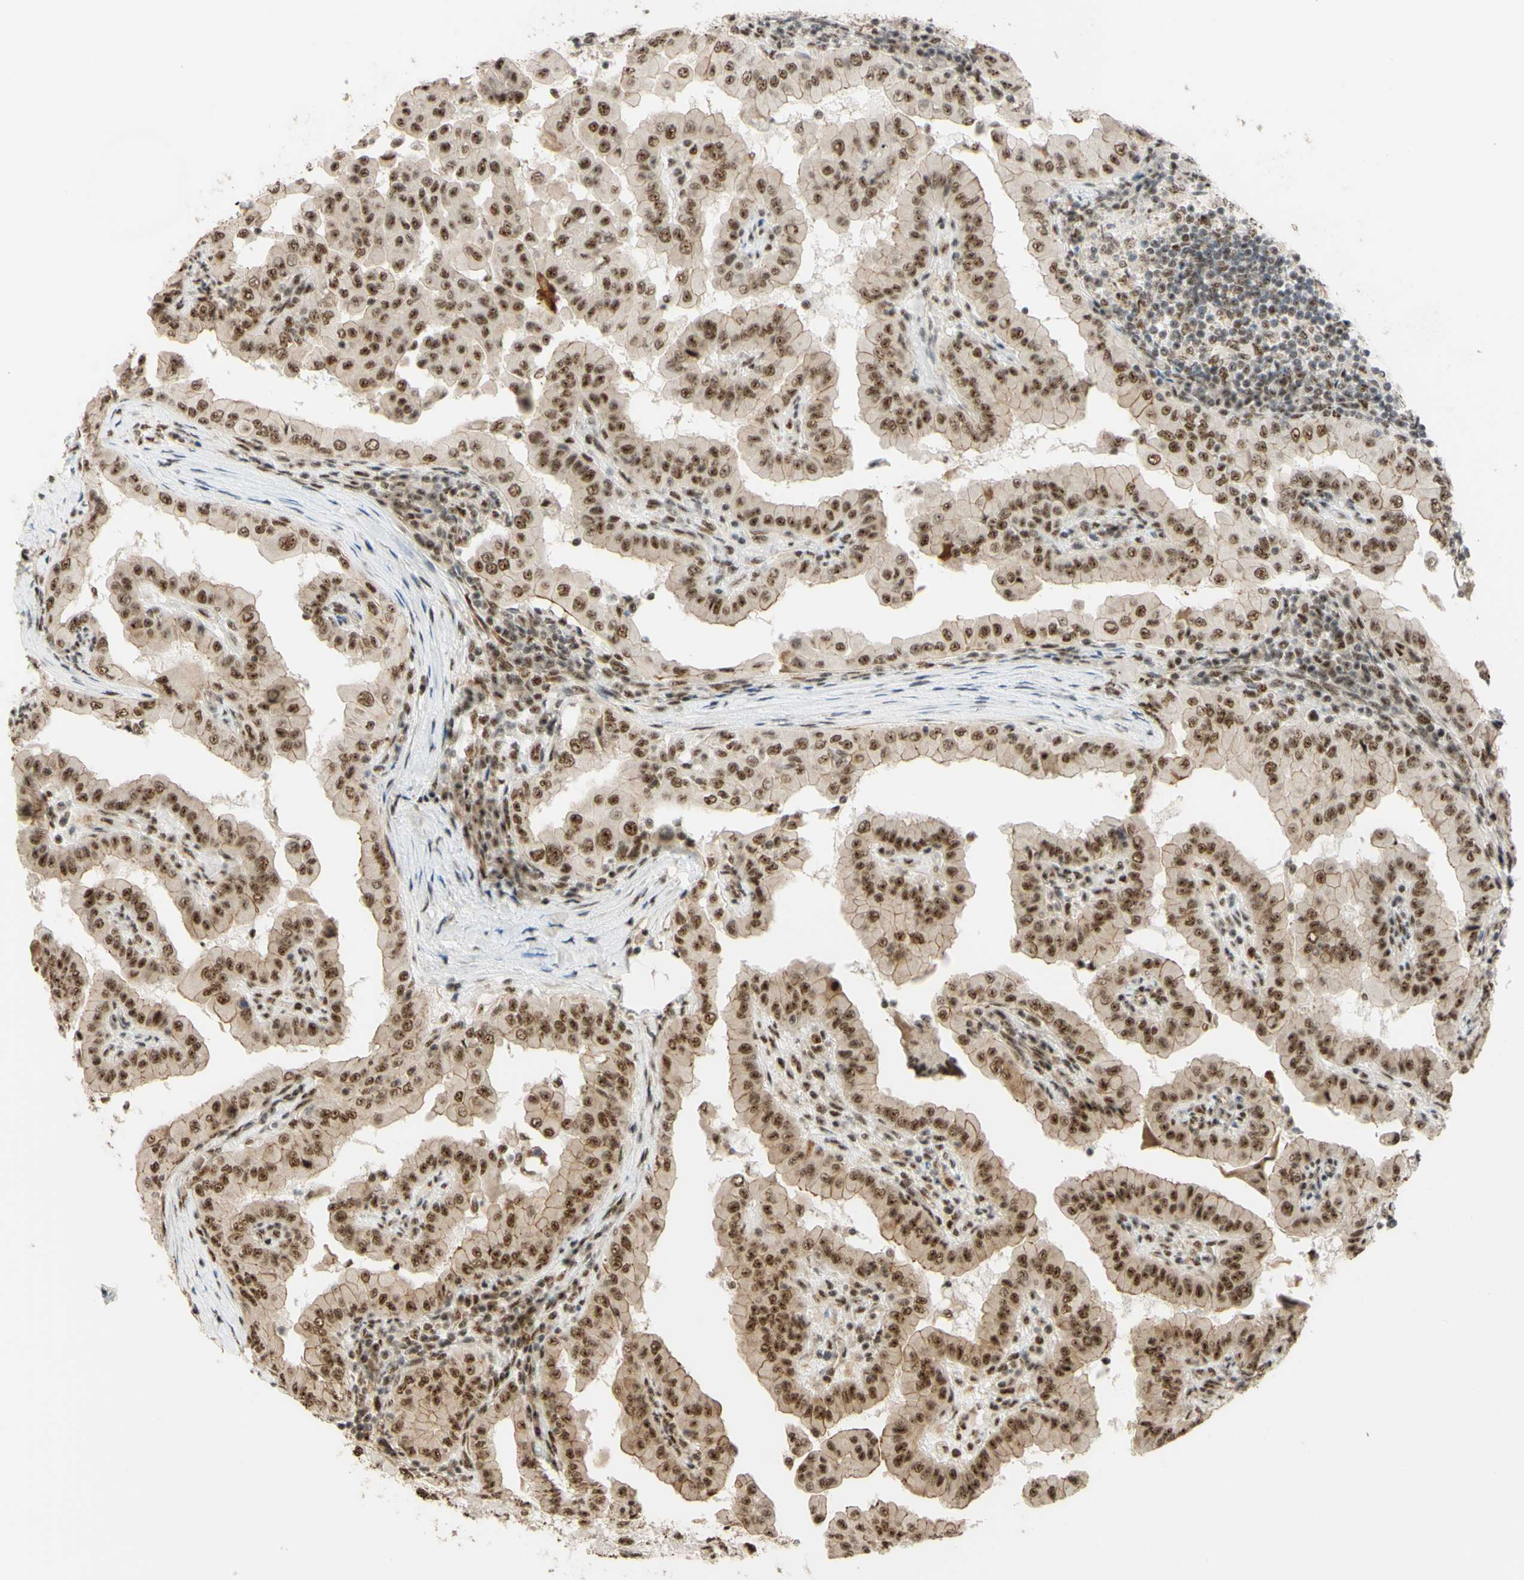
{"staining": {"intensity": "moderate", "quantity": ">75%", "location": "nuclear"}, "tissue": "thyroid cancer", "cell_type": "Tumor cells", "image_type": "cancer", "snomed": [{"axis": "morphology", "description": "Papillary adenocarcinoma, NOS"}, {"axis": "topography", "description": "Thyroid gland"}], "caption": "About >75% of tumor cells in papillary adenocarcinoma (thyroid) show moderate nuclear protein positivity as visualized by brown immunohistochemical staining.", "gene": "SAP18", "patient": {"sex": "male", "age": 33}}